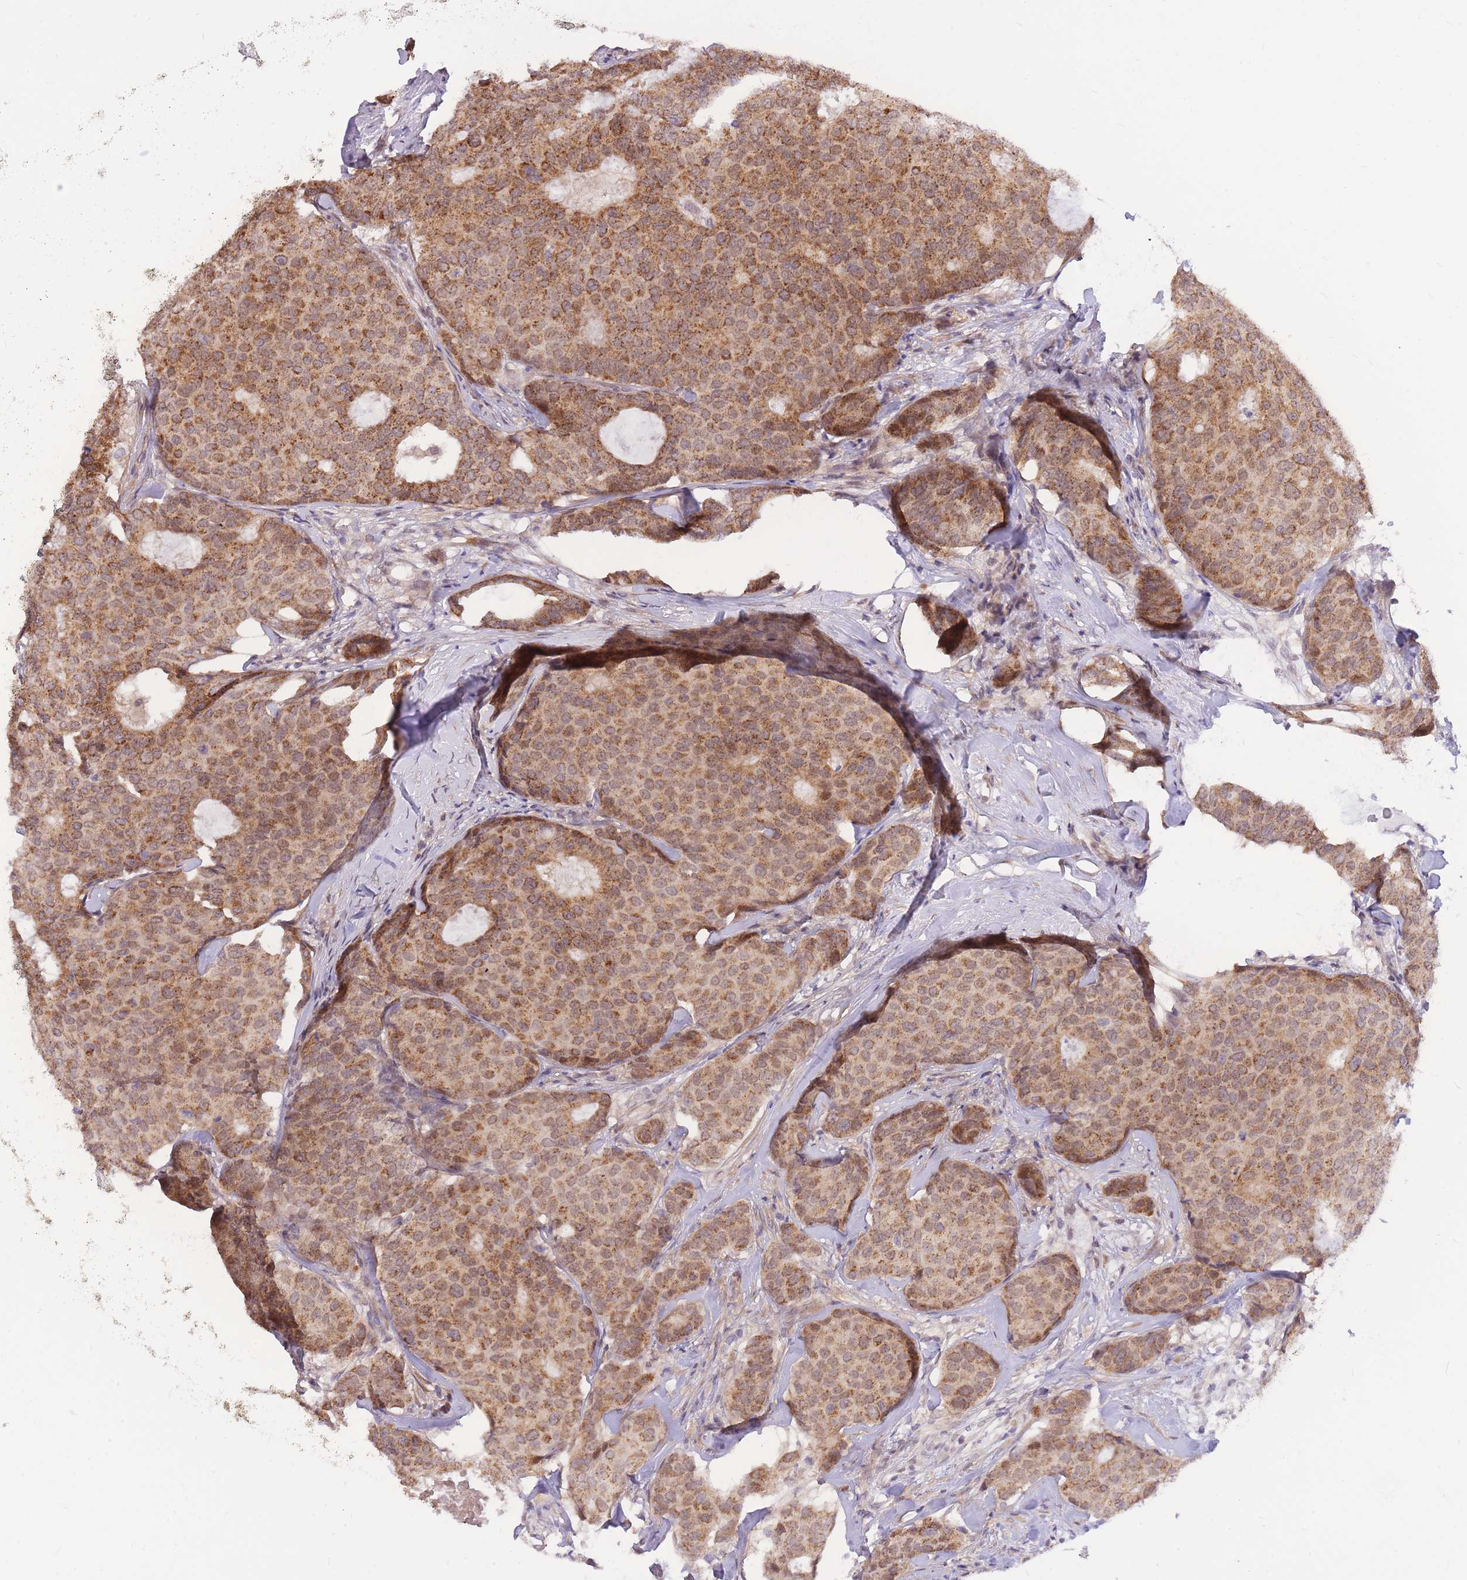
{"staining": {"intensity": "moderate", "quantity": ">75%", "location": "cytoplasmic/membranous"}, "tissue": "breast cancer", "cell_type": "Tumor cells", "image_type": "cancer", "snomed": [{"axis": "morphology", "description": "Duct carcinoma"}, {"axis": "topography", "description": "Breast"}], "caption": "Breast cancer (invasive ductal carcinoma) stained with a protein marker exhibits moderate staining in tumor cells.", "gene": "MINDY2", "patient": {"sex": "female", "age": 75}}